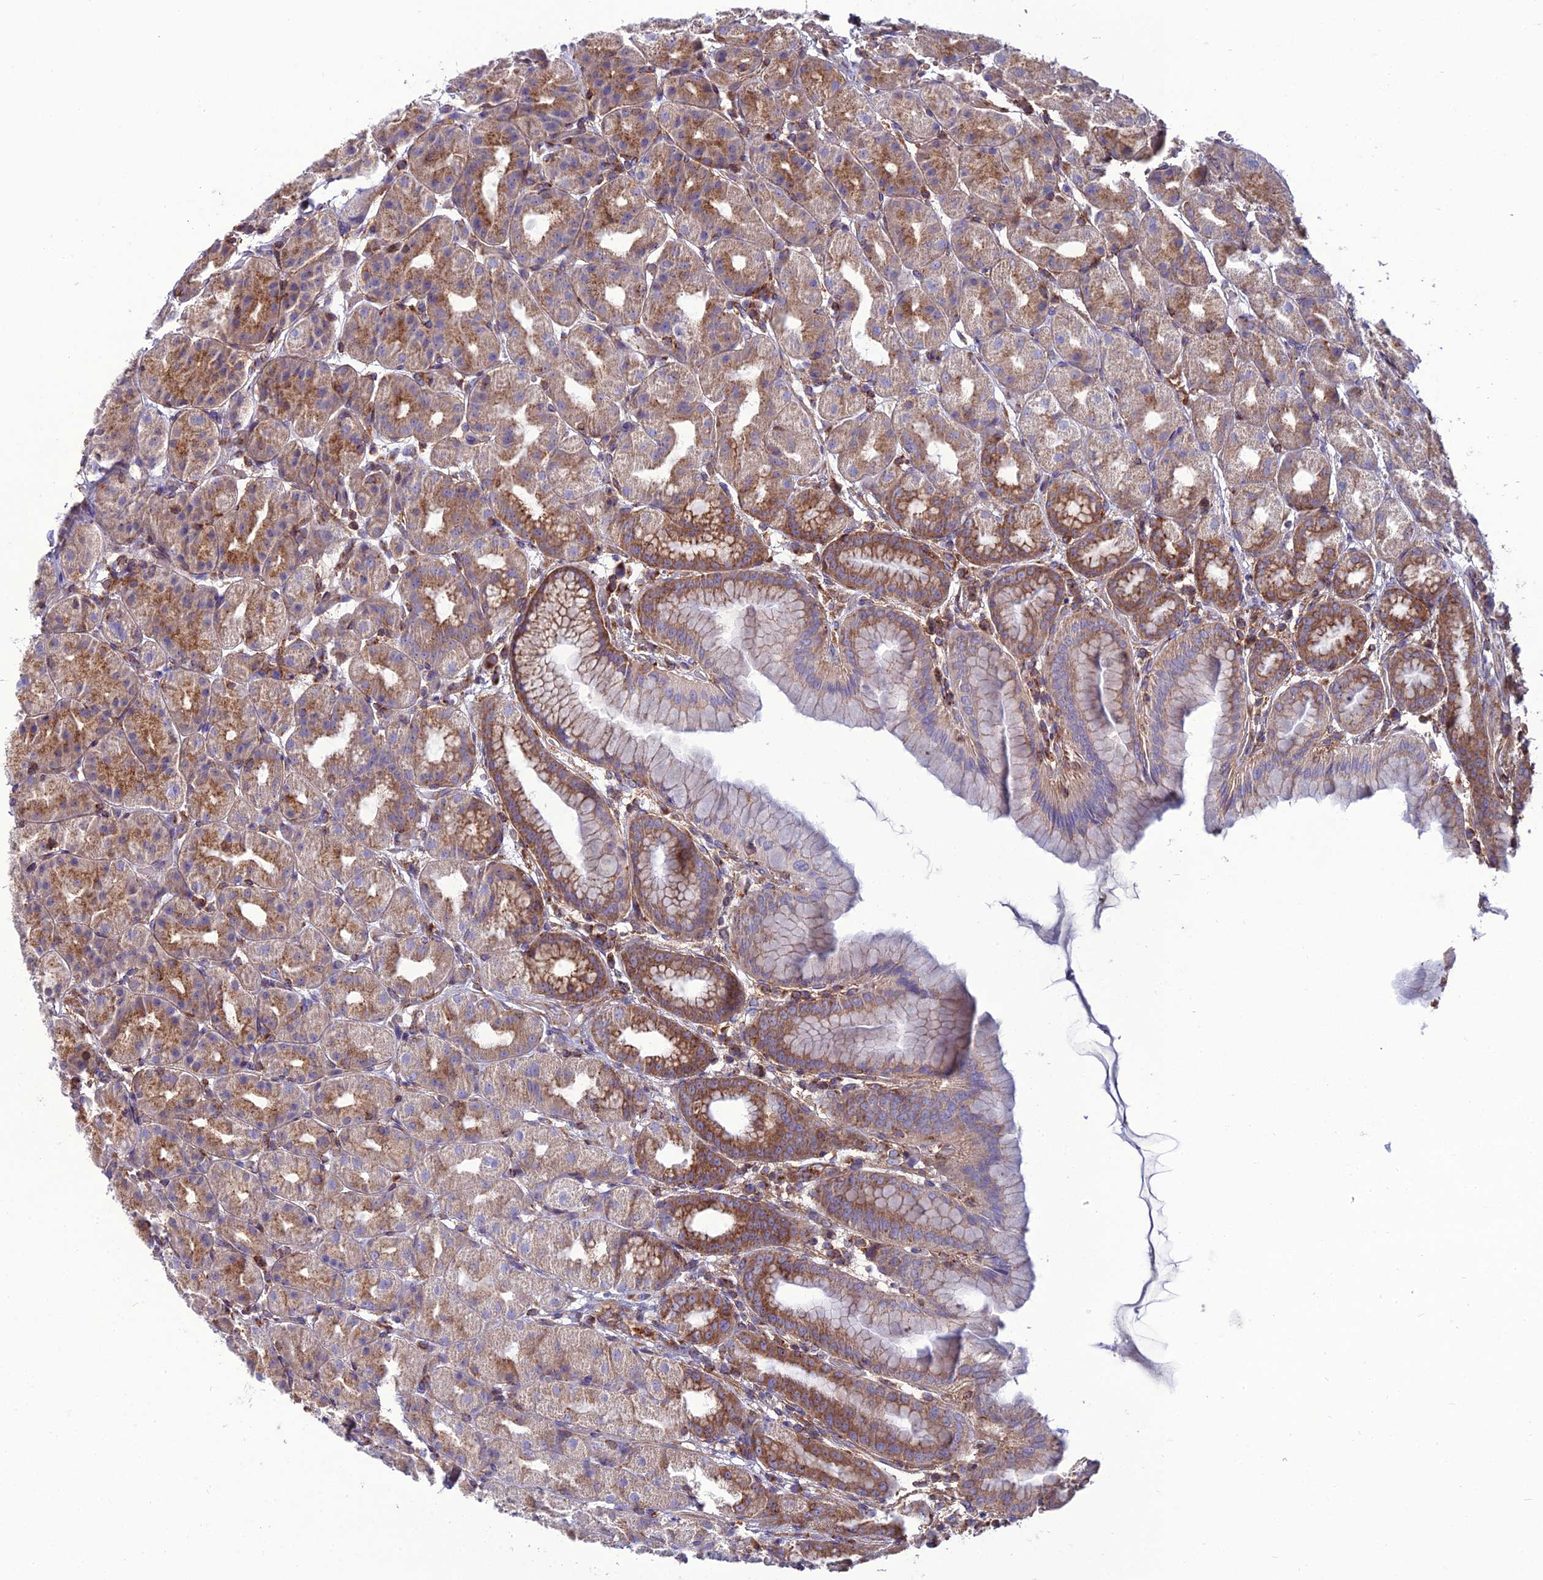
{"staining": {"intensity": "moderate", "quantity": ">75%", "location": "cytoplasmic/membranous"}, "tissue": "stomach", "cell_type": "Glandular cells", "image_type": "normal", "snomed": [{"axis": "morphology", "description": "Normal tissue, NOS"}, {"axis": "topography", "description": "Stomach, upper"}], "caption": "Approximately >75% of glandular cells in normal human stomach reveal moderate cytoplasmic/membranous protein expression as visualized by brown immunohistochemical staining.", "gene": "LNPEP", "patient": {"sex": "male", "age": 68}}